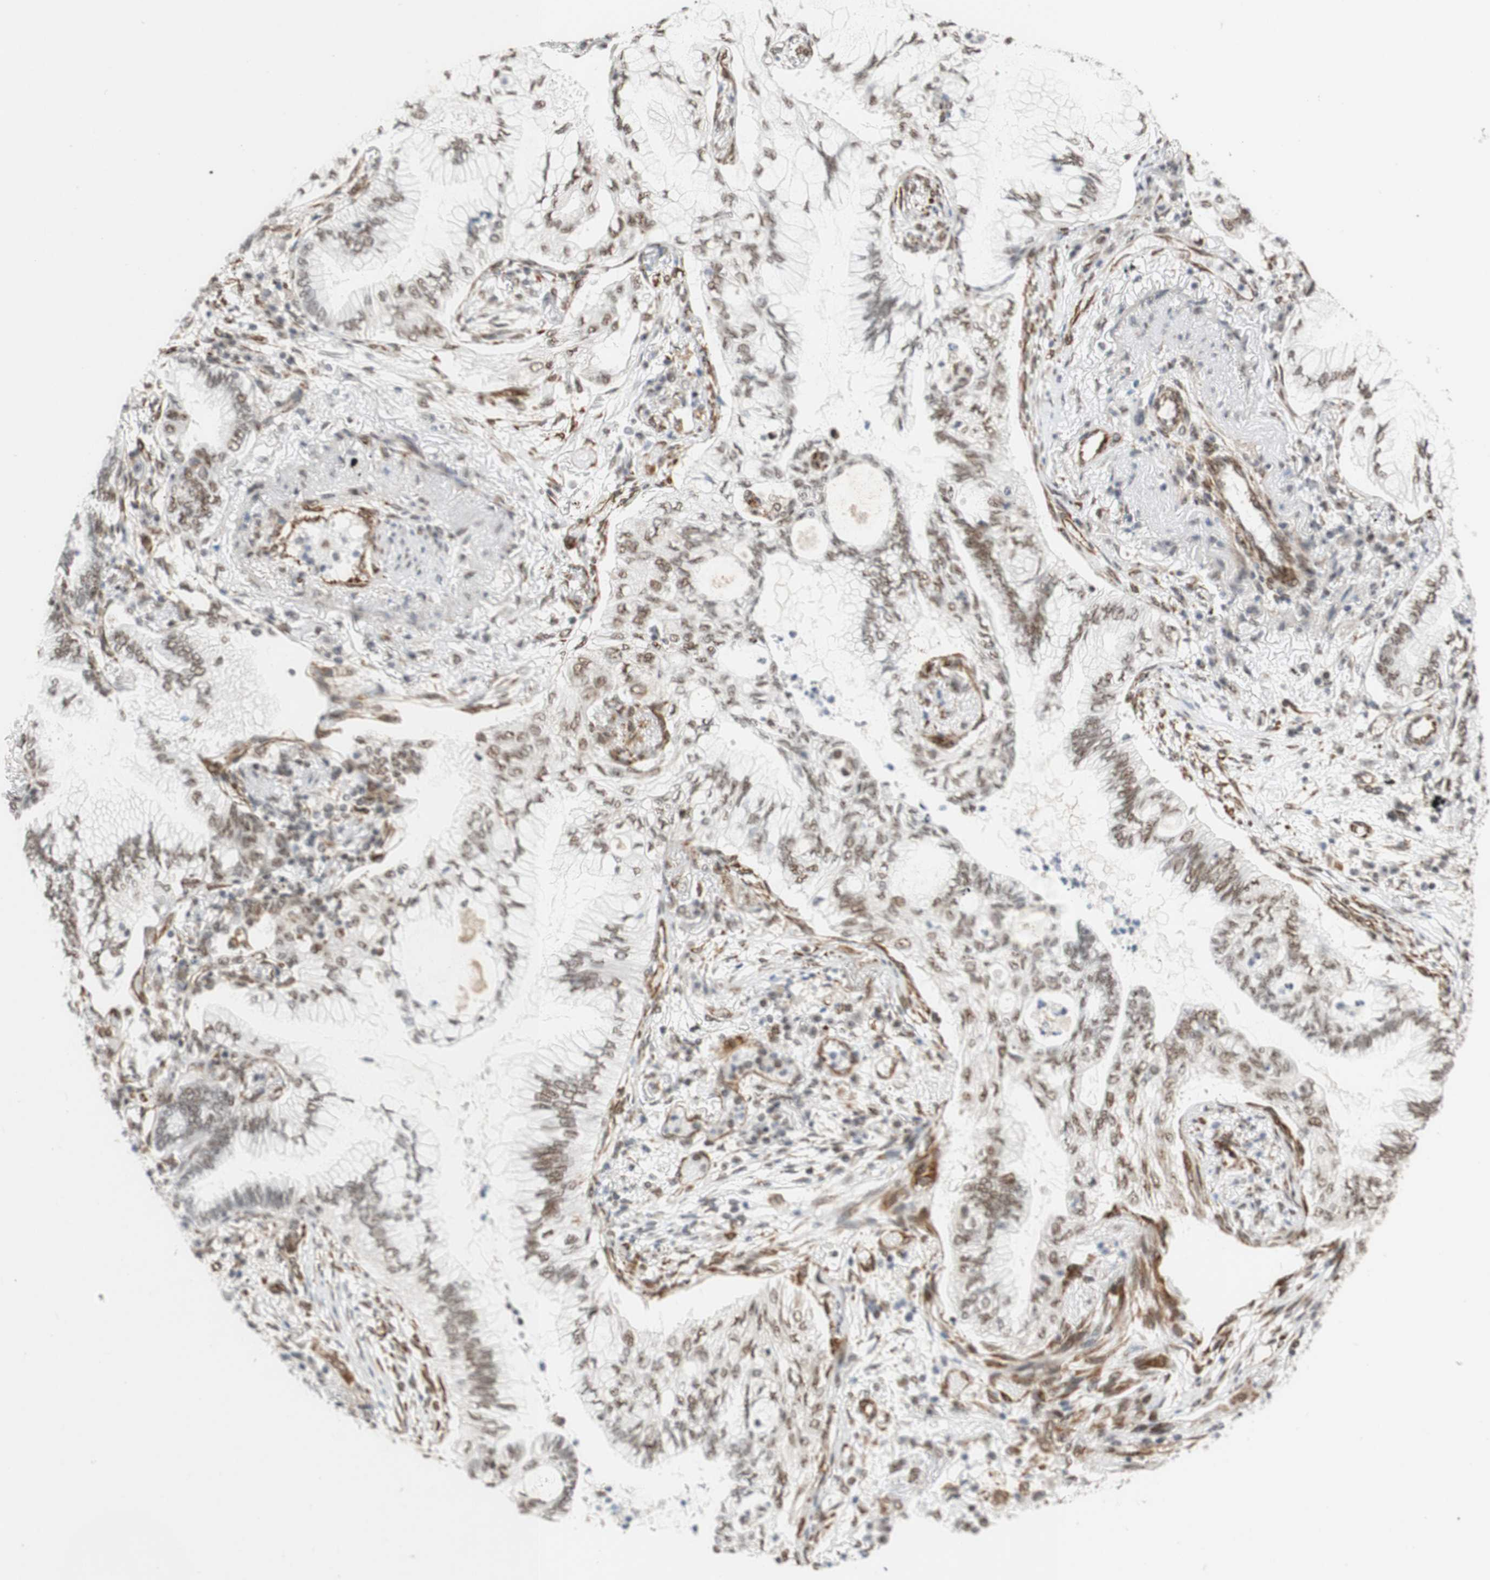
{"staining": {"intensity": "weak", "quantity": "25%-75%", "location": "nuclear"}, "tissue": "lung cancer", "cell_type": "Tumor cells", "image_type": "cancer", "snomed": [{"axis": "morphology", "description": "Normal tissue, NOS"}, {"axis": "morphology", "description": "Adenocarcinoma, NOS"}, {"axis": "topography", "description": "Bronchus"}, {"axis": "topography", "description": "Lung"}], "caption": "Adenocarcinoma (lung) stained with IHC reveals weak nuclear staining in about 25%-75% of tumor cells. (DAB IHC, brown staining for protein, blue staining for nuclei).", "gene": "SAP18", "patient": {"sex": "female", "age": 70}}